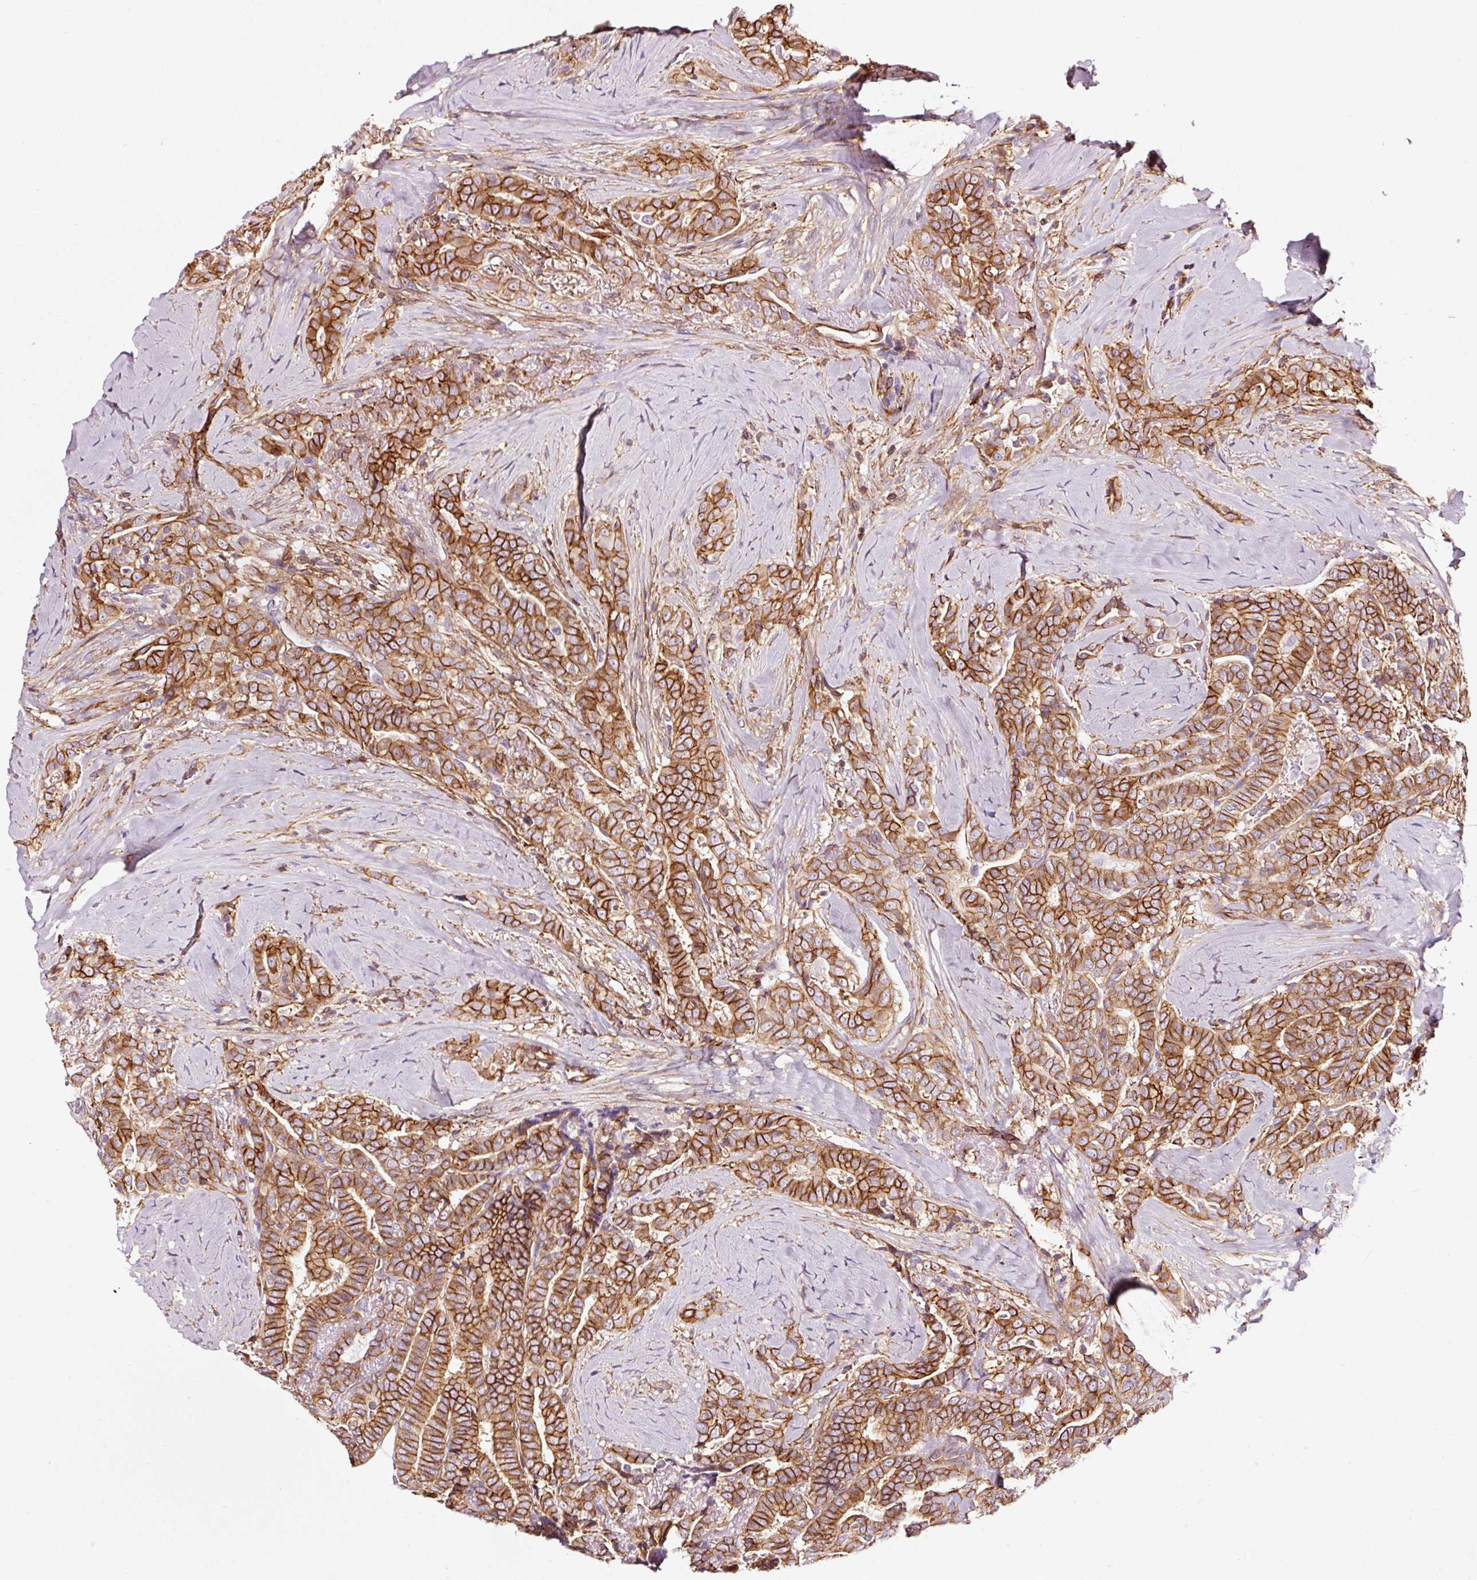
{"staining": {"intensity": "strong", "quantity": ">75%", "location": "cytoplasmic/membranous"}, "tissue": "thyroid cancer", "cell_type": "Tumor cells", "image_type": "cancer", "snomed": [{"axis": "morphology", "description": "Papillary adenocarcinoma, NOS"}, {"axis": "topography", "description": "Thyroid gland"}], "caption": "A high amount of strong cytoplasmic/membranous expression is present in about >75% of tumor cells in thyroid cancer tissue. (Stains: DAB in brown, nuclei in blue, Microscopy: brightfield microscopy at high magnification).", "gene": "ADD3", "patient": {"sex": "male", "age": 61}}